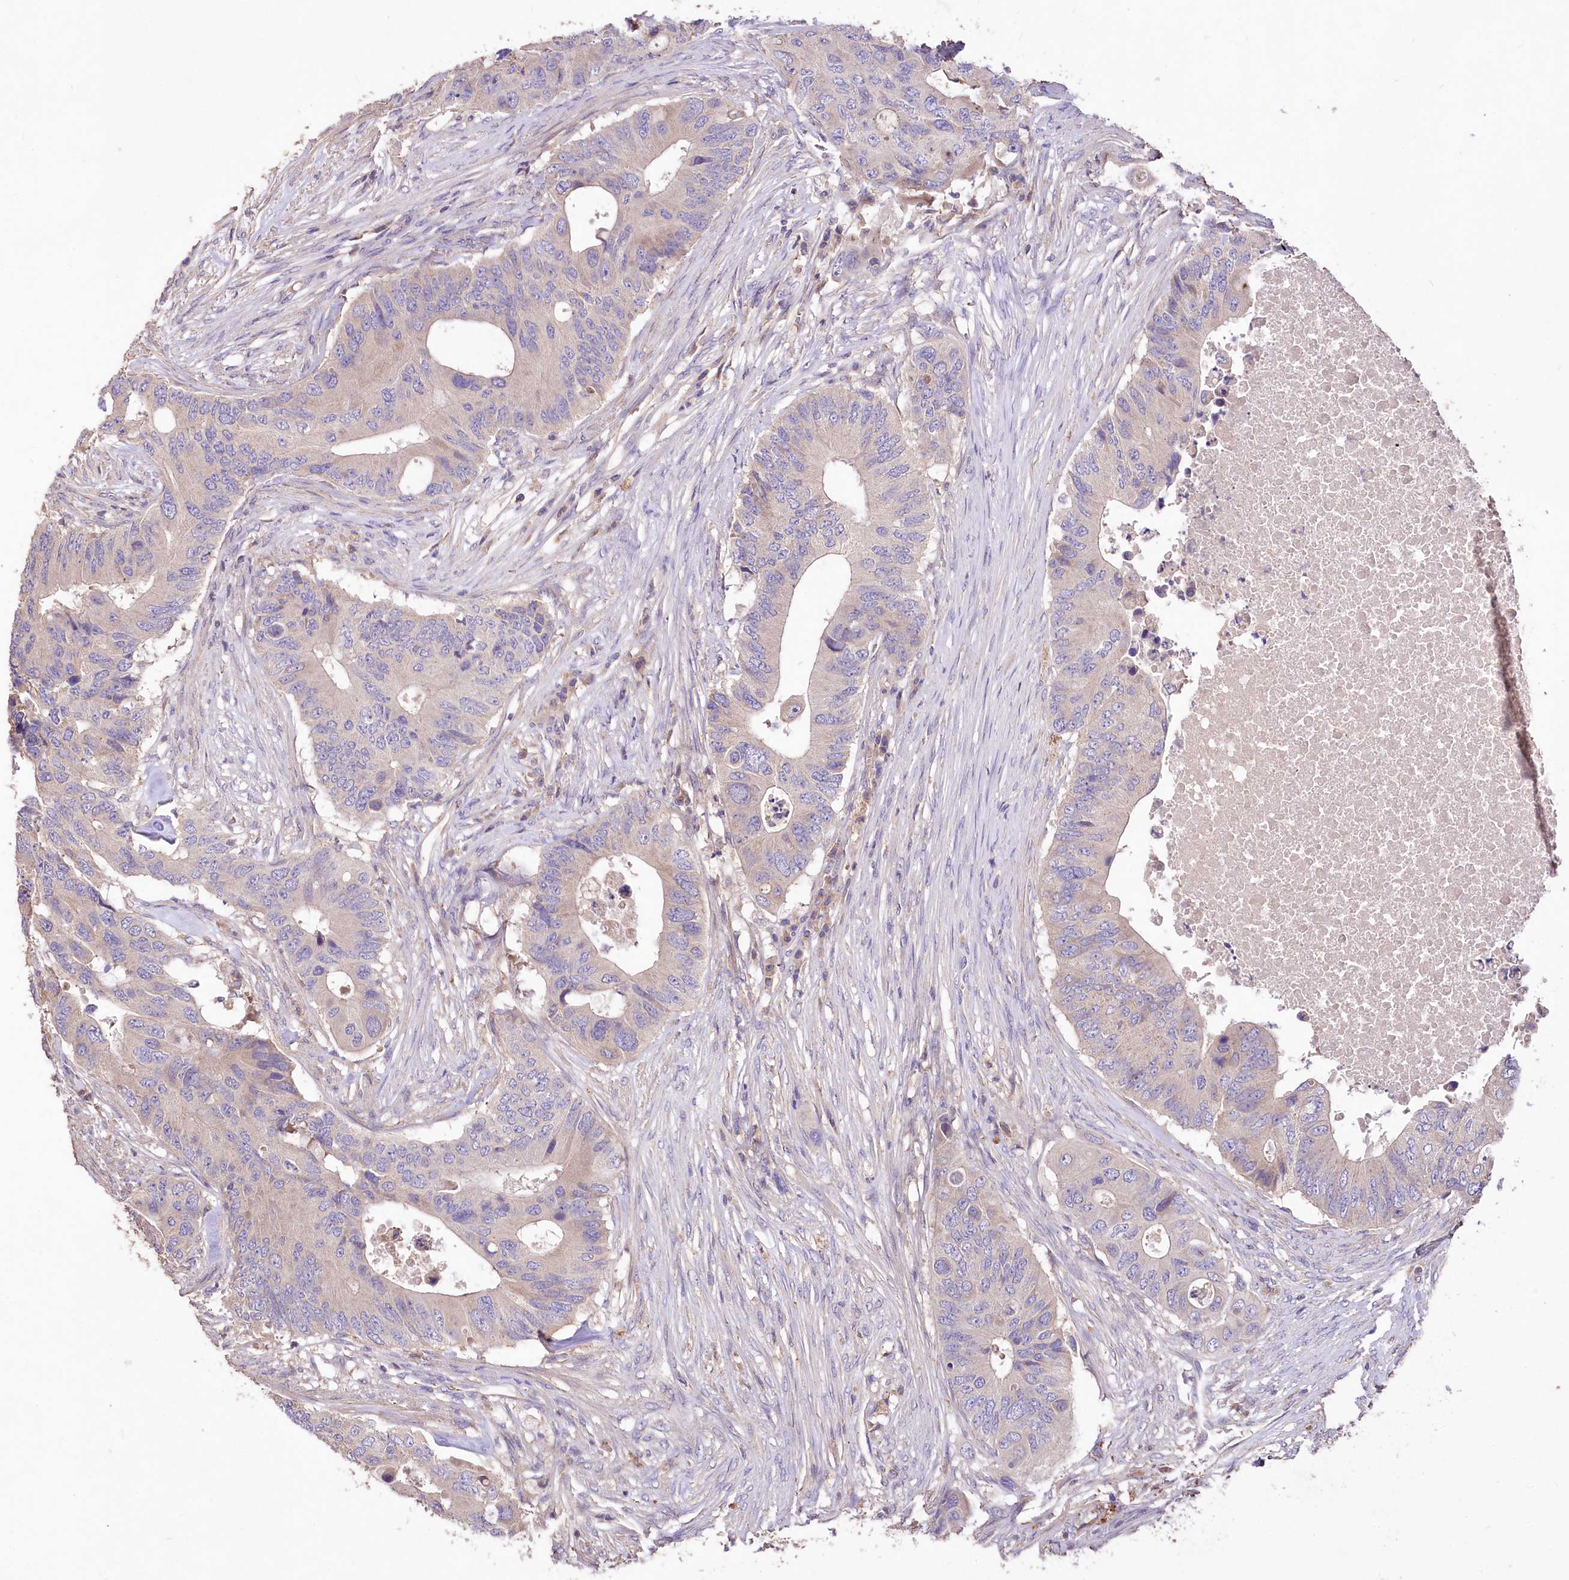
{"staining": {"intensity": "weak", "quantity": "25%-75%", "location": "cytoplasmic/membranous"}, "tissue": "colorectal cancer", "cell_type": "Tumor cells", "image_type": "cancer", "snomed": [{"axis": "morphology", "description": "Adenocarcinoma, NOS"}, {"axis": "topography", "description": "Colon"}], "caption": "Immunohistochemical staining of human colorectal adenocarcinoma displays weak cytoplasmic/membranous protein staining in about 25%-75% of tumor cells.", "gene": "PCYOX1L", "patient": {"sex": "male", "age": 71}}